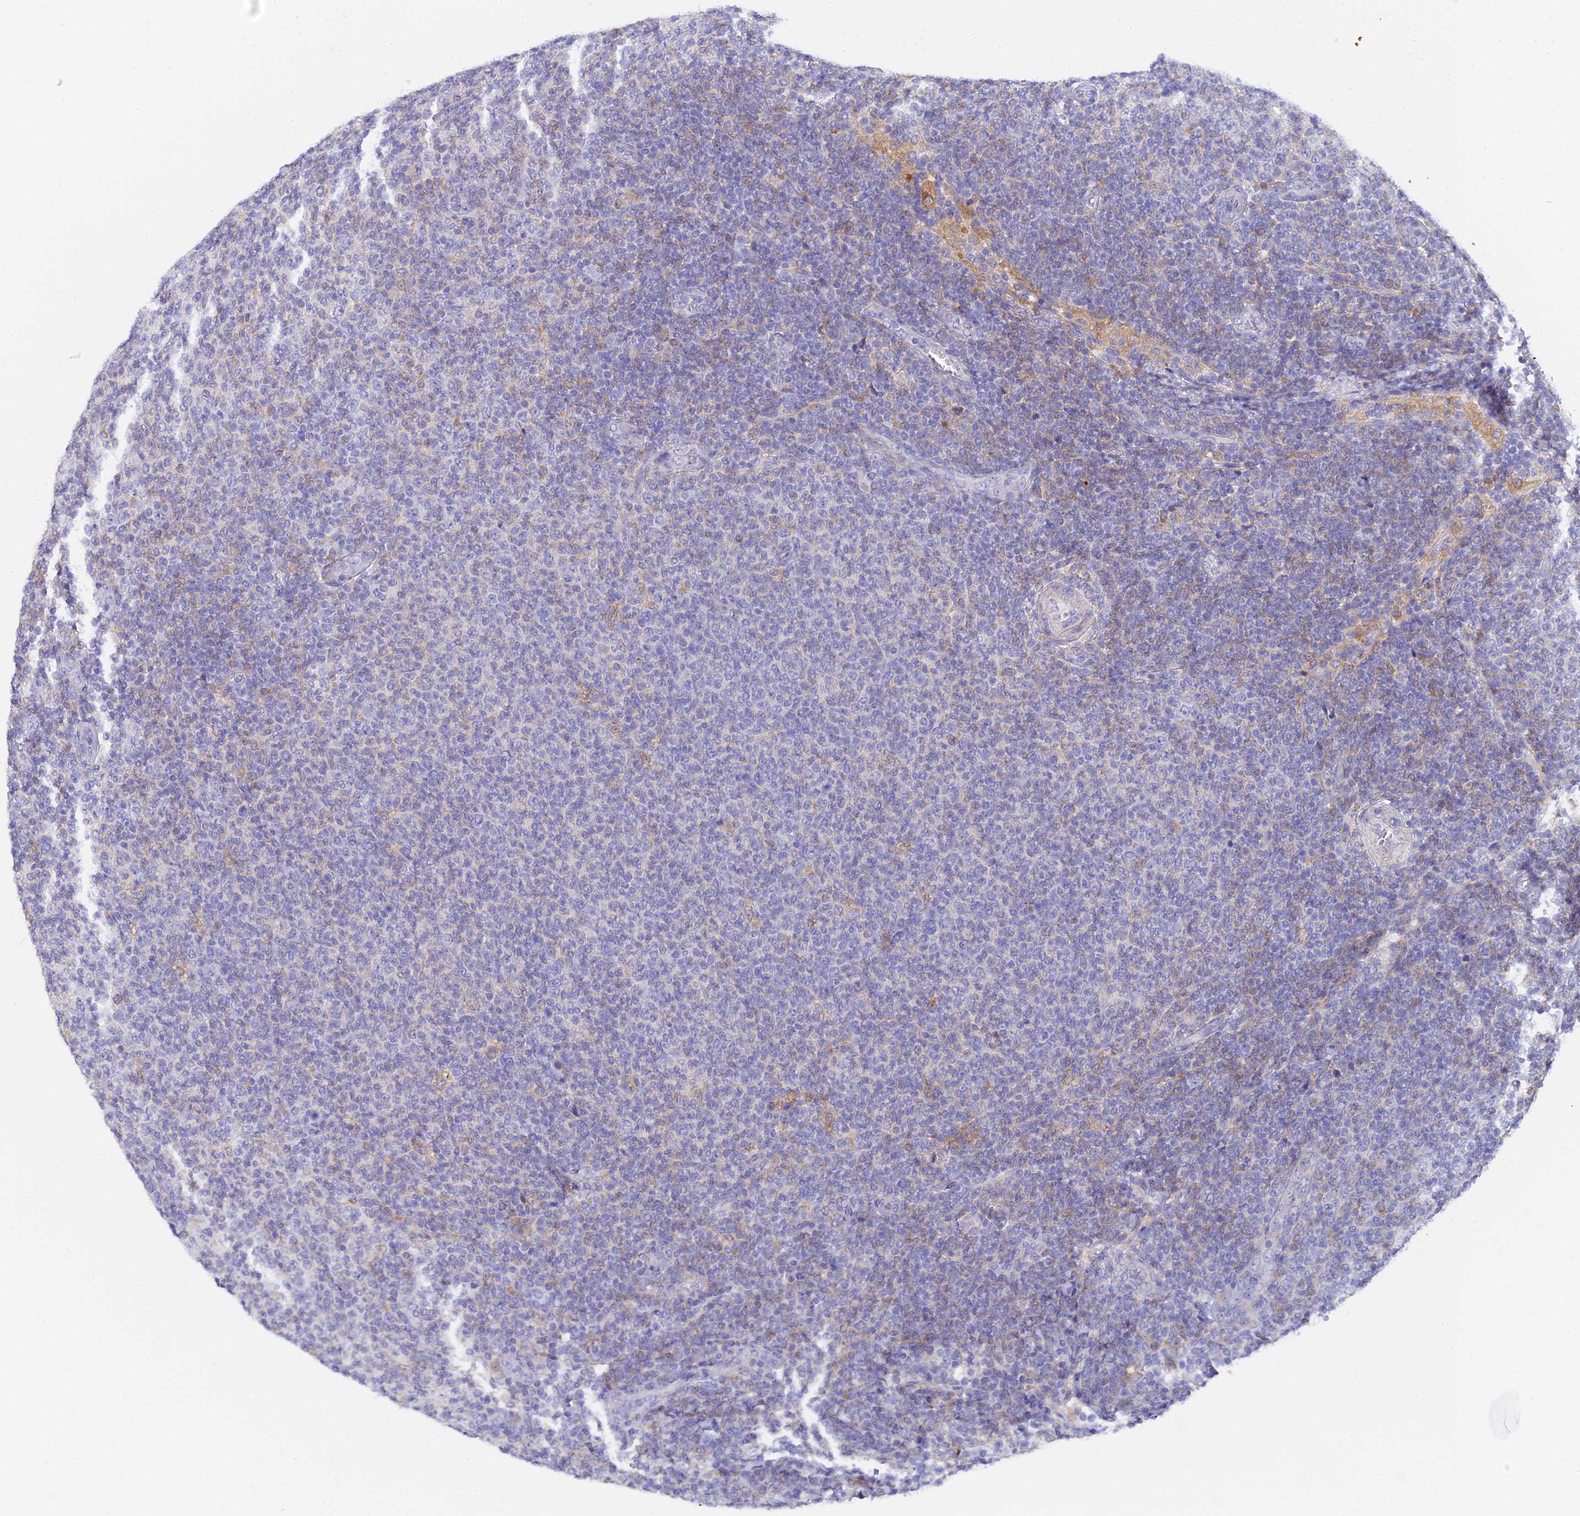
{"staining": {"intensity": "negative", "quantity": "none", "location": "none"}, "tissue": "lymphoma", "cell_type": "Tumor cells", "image_type": "cancer", "snomed": [{"axis": "morphology", "description": "Malignant lymphoma, non-Hodgkin's type, Low grade"}, {"axis": "topography", "description": "Lymph node"}], "caption": "Tumor cells show no significant expression in lymphoma. (Immunohistochemistry (ihc), brightfield microscopy, high magnification).", "gene": "ARL8B", "patient": {"sex": "male", "age": 66}}